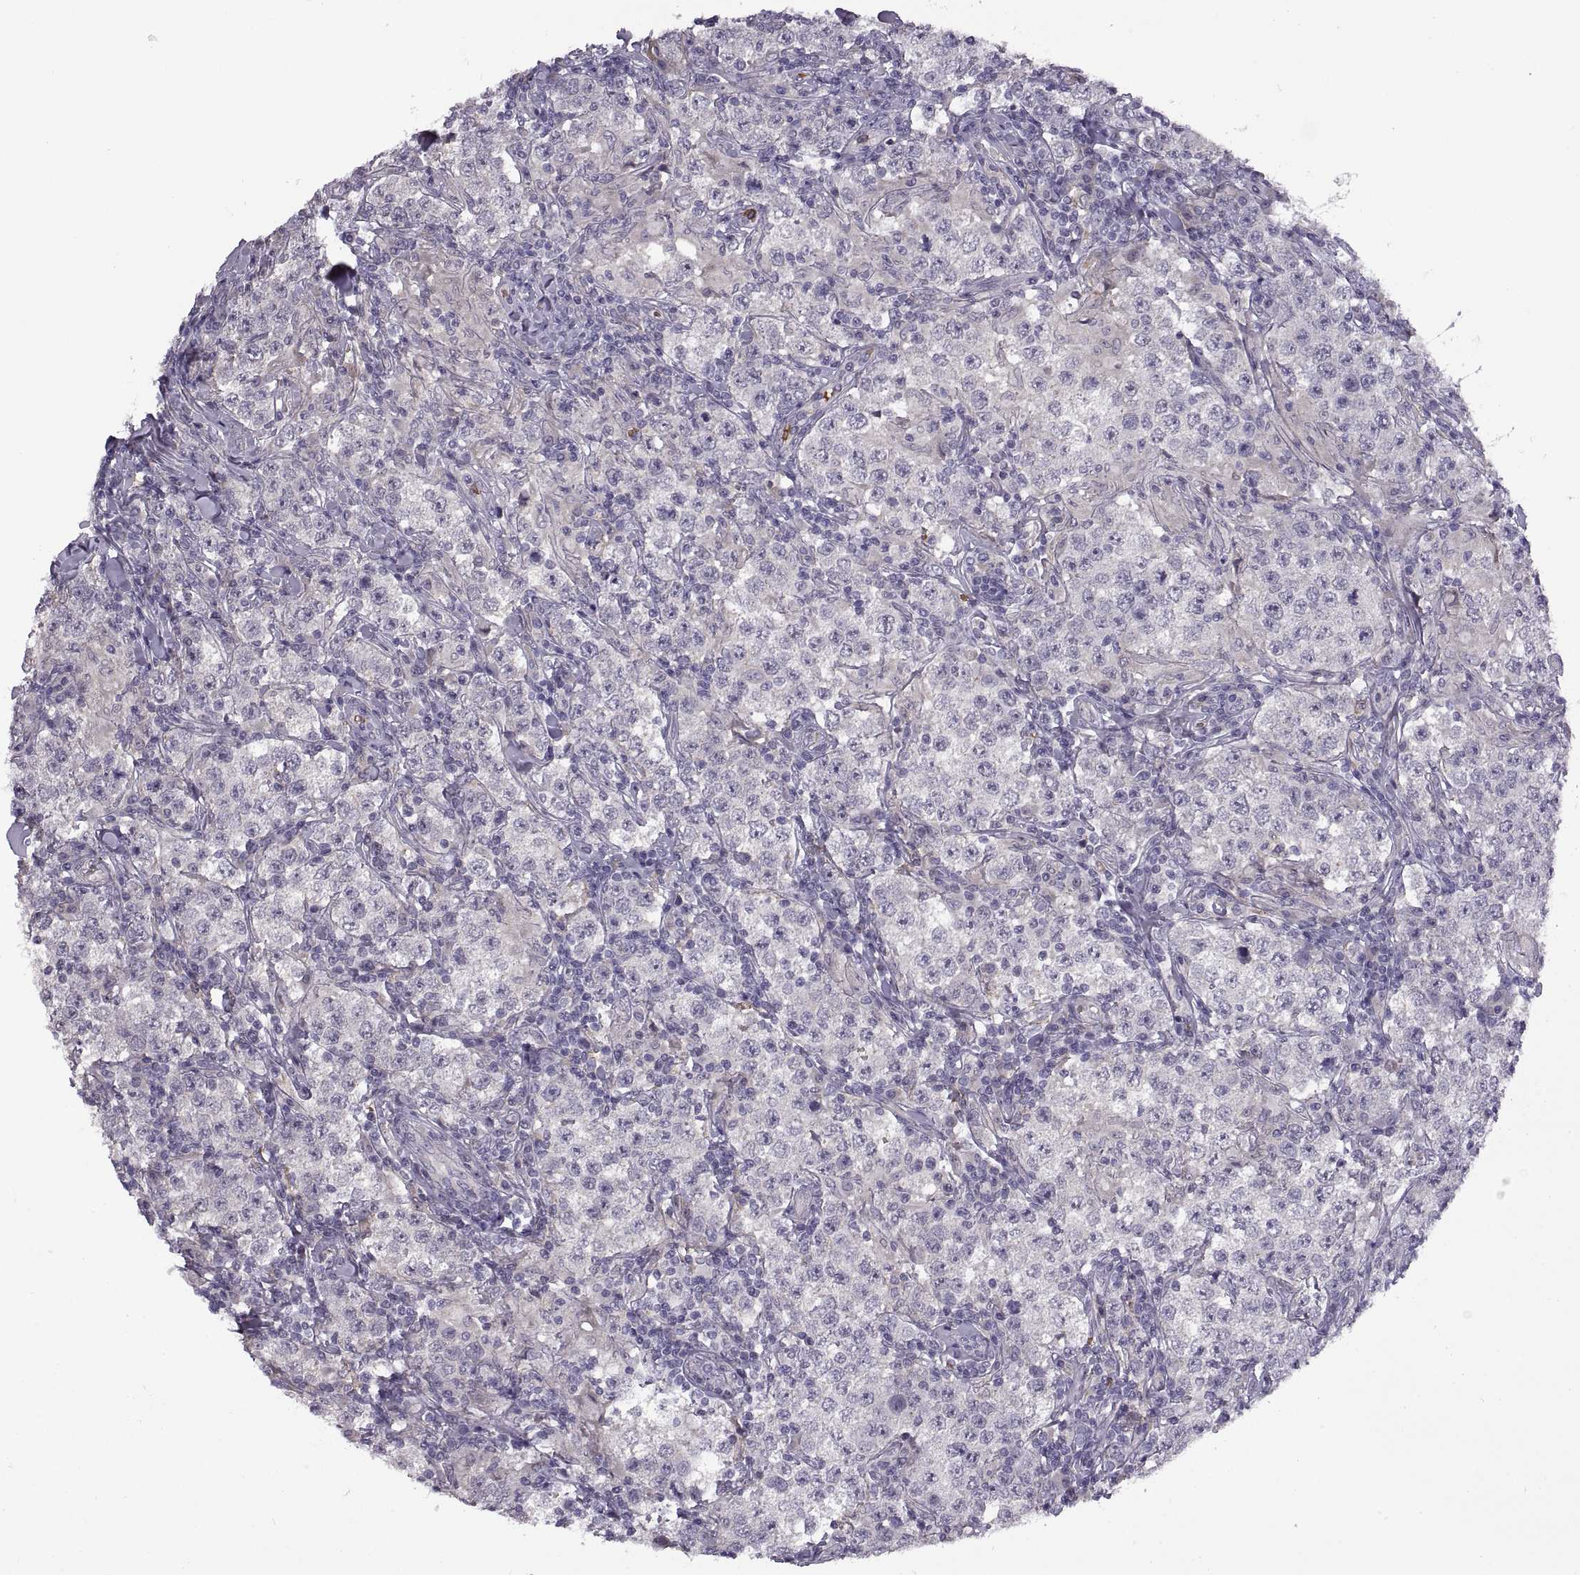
{"staining": {"intensity": "negative", "quantity": "none", "location": "none"}, "tissue": "testis cancer", "cell_type": "Tumor cells", "image_type": "cancer", "snomed": [{"axis": "morphology", "description": "Seminoma, NOS"}, {"axis": "morphology", "description": "Carcinoma, Embryonal, NOS"}, {"axis": "topography", "description": "Testis"}], "caption": "A histopathology image of human testis embryonal carcinoma is negative for staining in tumor cells.", "gene": "MEIOC", "patient": {"sex": "male", "age": 41}}